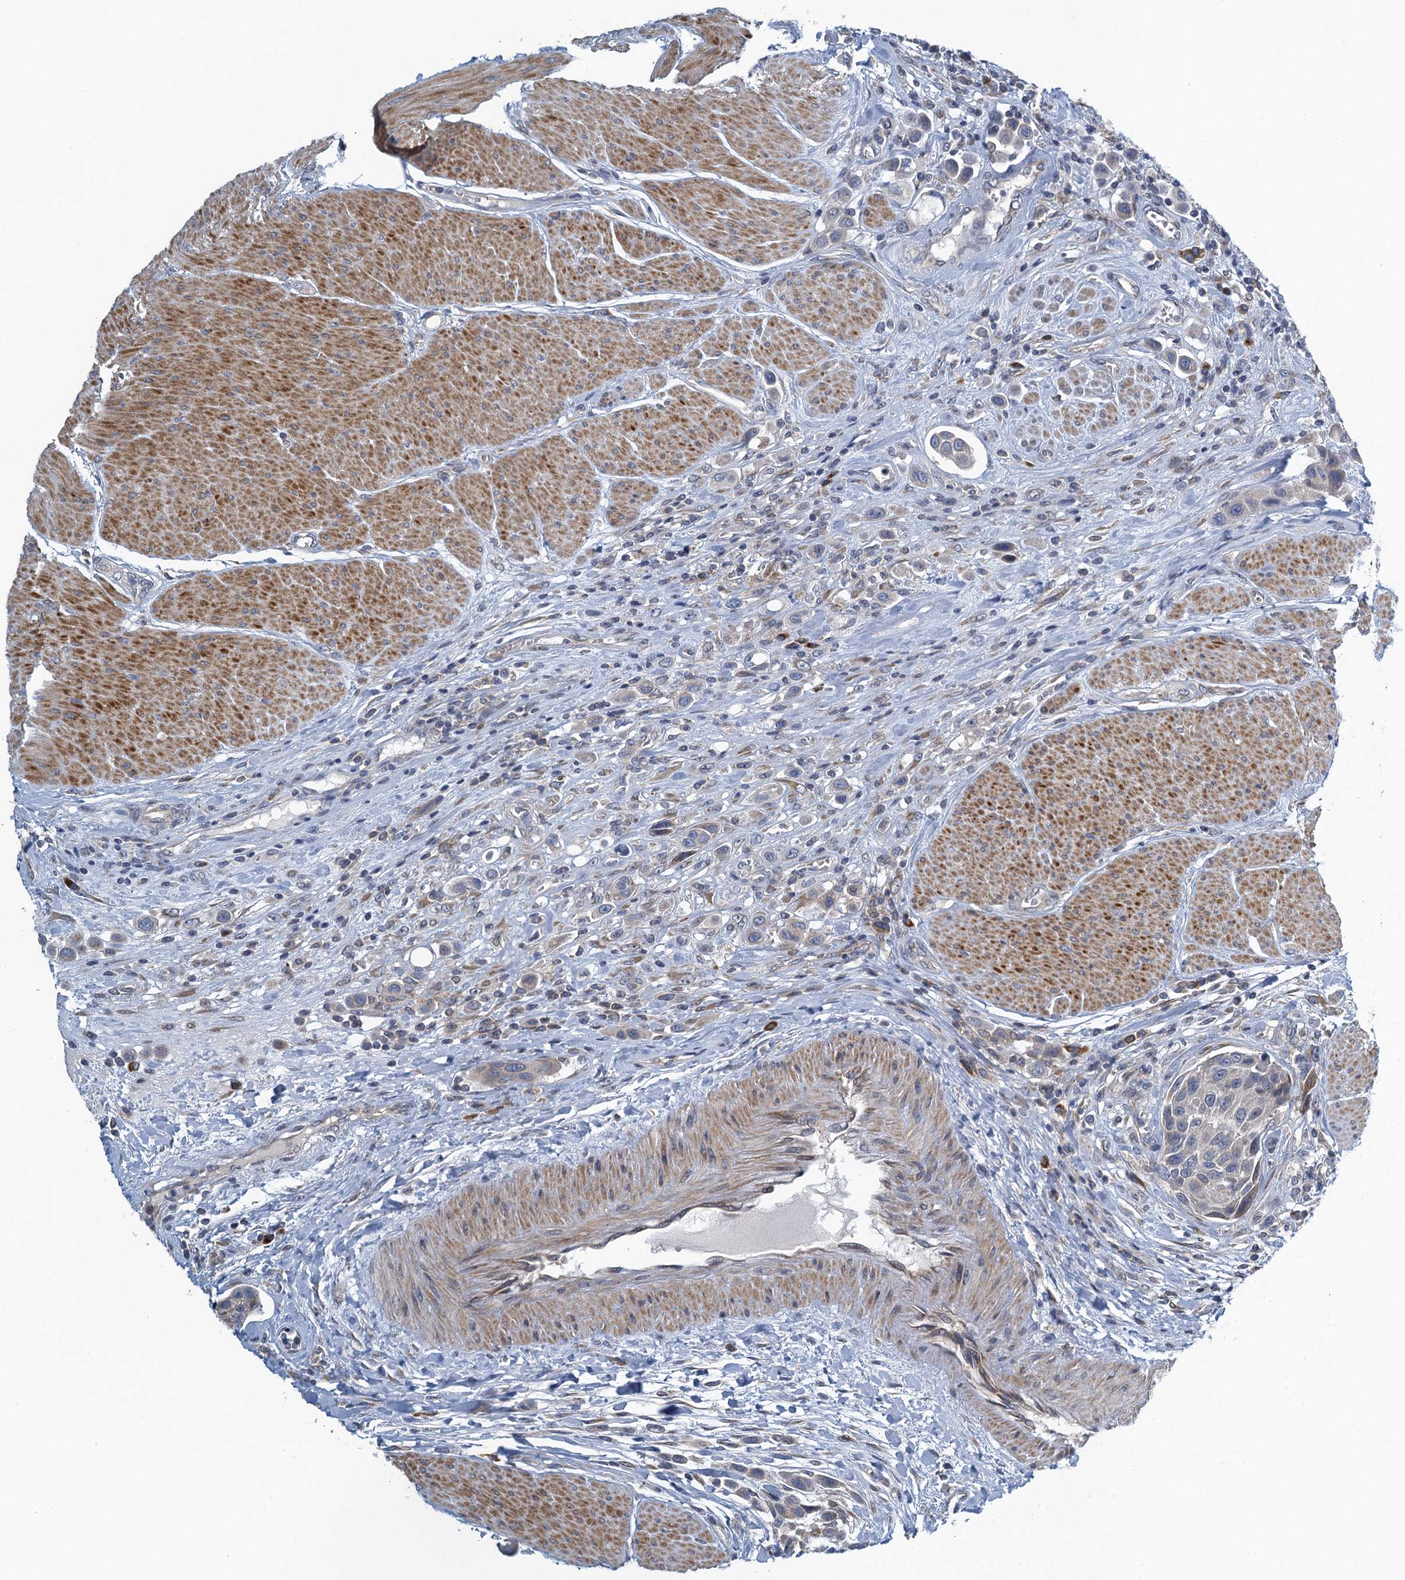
{"staining": {"intensity": "negative", "quantity": "none", "location": "none"}, "tissue": "urothelial cancer", "cell_type": "Tumor cells", "image_type": "cancer", "snomed": [{"axis": "morphology", "description": "Urothelial carcinoma, High grade"}, {"axis": "topography", "description": "Urinary bladder"}], "caption": "A high-resolution photomicrograph shows immunohistochemistry (IHC) staining of urothelial carcinoma (high-grade), which displays no significant staining in tumor cells.", "gene": "ALG2", "patient": {"sex": "male", "age": 50}}